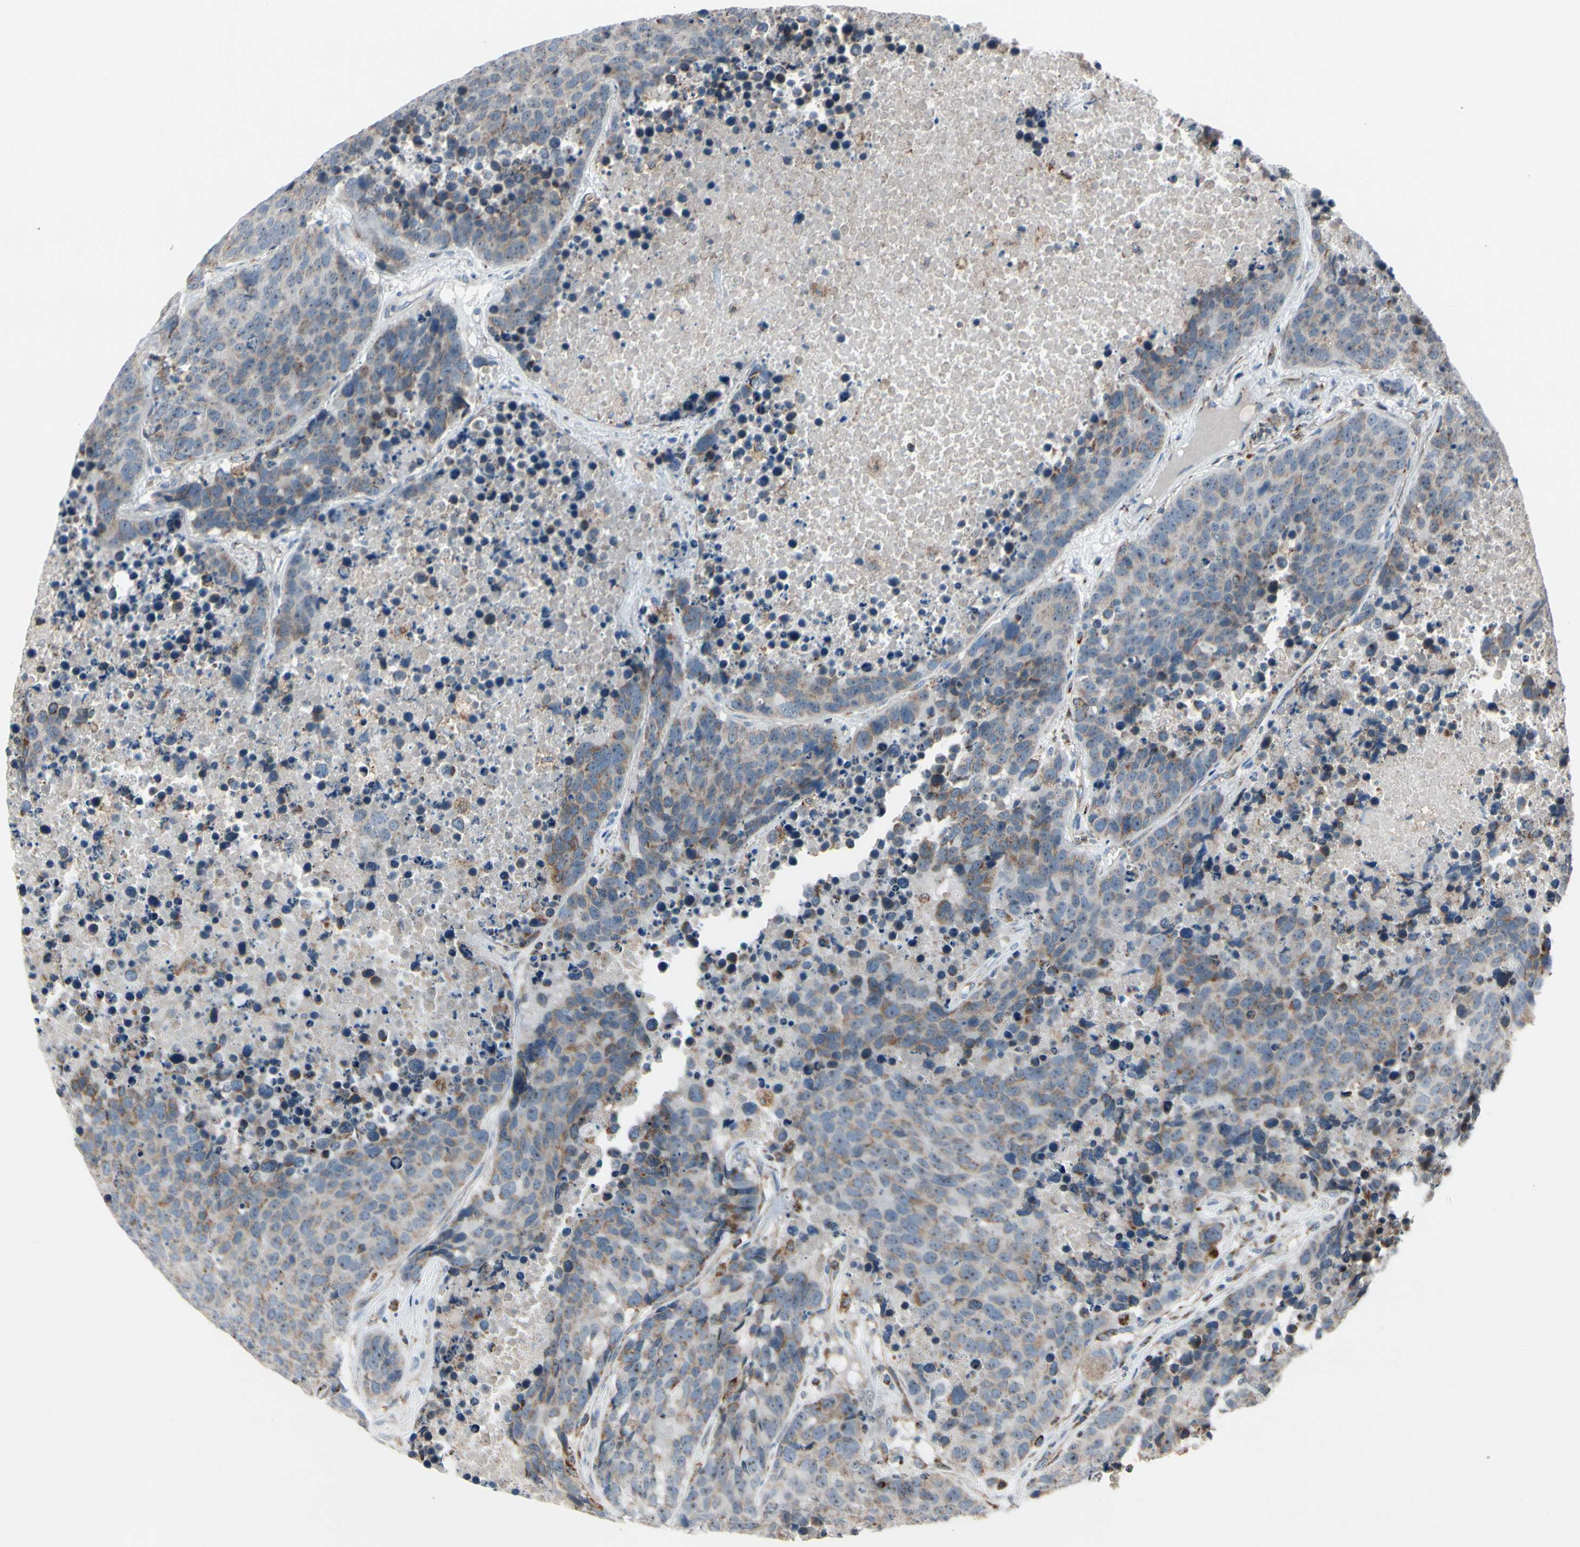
{"staining": {"intensity": "weak", "quantity": ">75%", "location": "cytoplasmic/membranous"}, "tissue": "carcinoid", "cell_type": "Tumor cells", "image_type": "cancer", "snomed": [{"axis": "morphology", "description": "Carcinoid, malignant, NOS"}, {"axis": "topography", "description": "Lung"}], "caption": "A low amount of weak cytoplasmic/membranous expression is present in approximately >75% of tumor cells in carcinoid tissue. (IHC, brightfield microscopy, high magnification).", "gene": "CPT1A", "patient": {"sex": "male", "age": 60}}